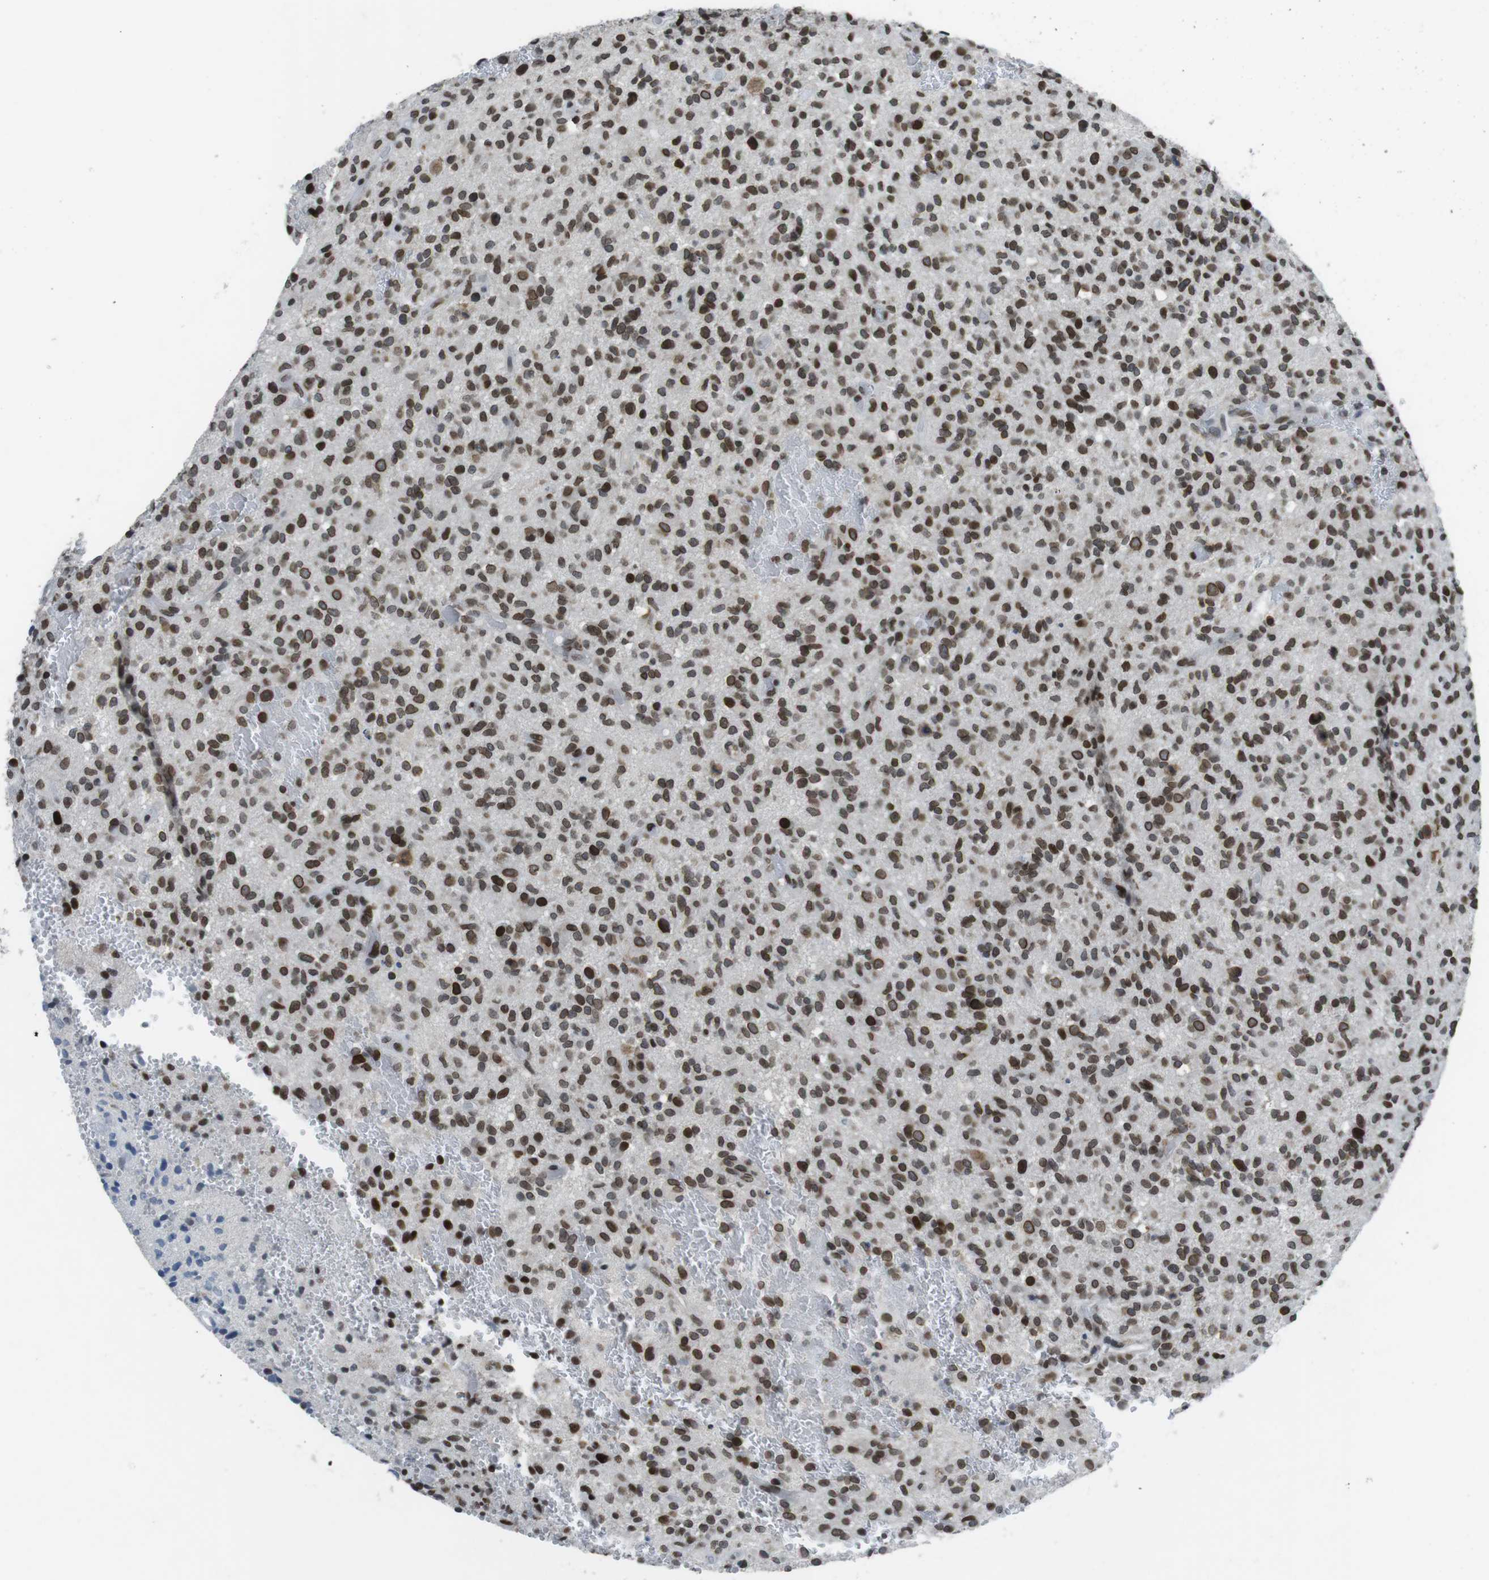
{"staining": {"intensity": "strong", "quantity": ">75%", "location": "cytoplasmic/membranous,nuclear"}, "tissue": "glioma", "cell_type": "Tumor cells", "image_type": "cancer", "snomed": [{"axis": "morphology", "description": "Glioma, malignant, High grade"}, {"axis": "topography", "description": "Brain"}], "caption": "Protein expression analysis of human glioma reveals strong cytoplasmic/membranous and nuclear staining in approximately >75% of tumor cells.", "gene": "MAD1L1", "patient": {"sex": "male", "age": 71}}